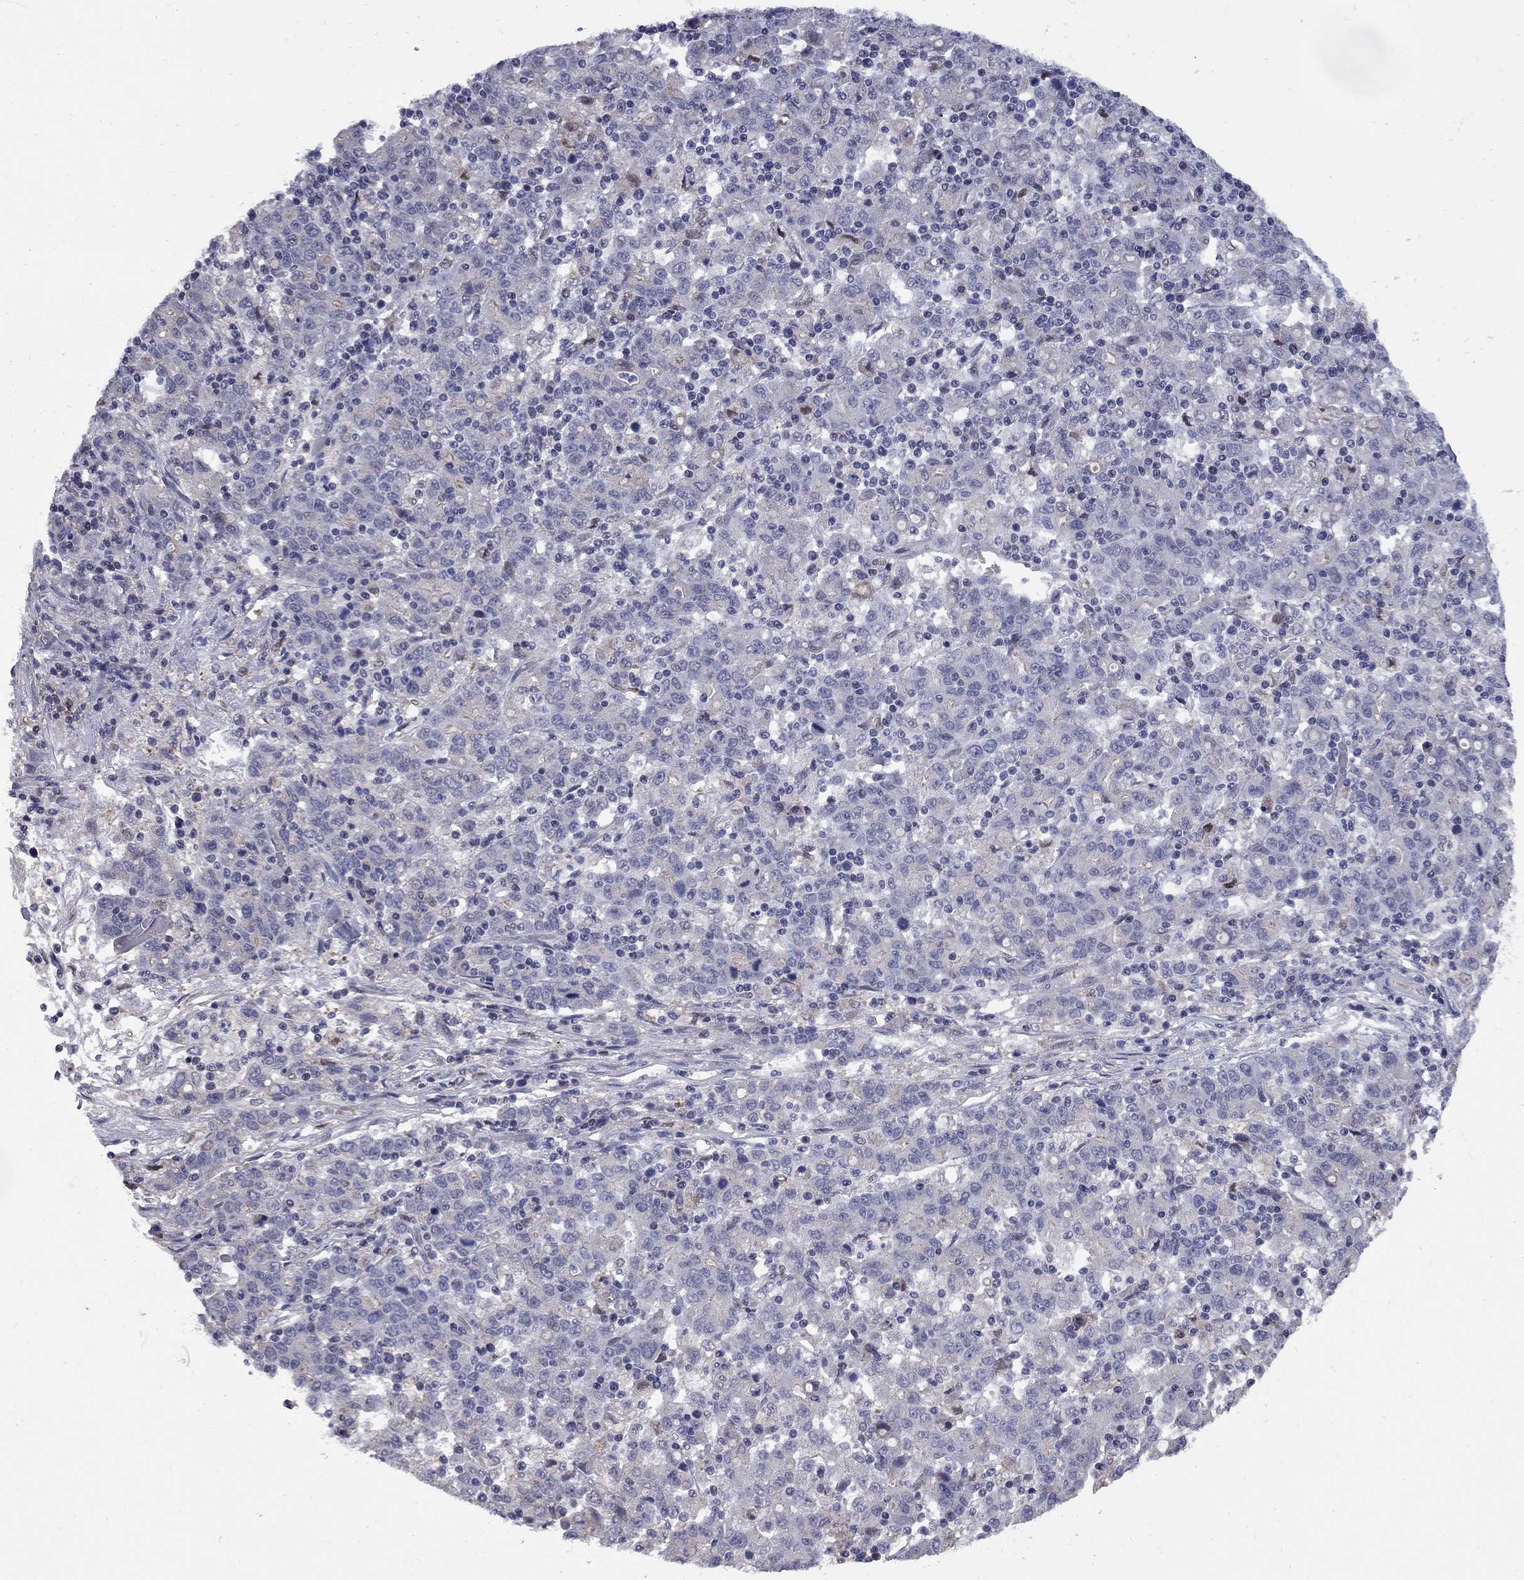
{"staining": {"intensity": "negative", "quantity": "none", "location": "none"}, "tissue": "stomach cancer", "cell_type": "Tumor cells", "image_type": "cancer", "snomed": [{"axis": "morphology", "description": "Adenocarcinoma, NOS"}, {"axis": "topography", "description": "Stomach, upper"}], "caption": "Tumor cells show no significant protein staining in stomach cancer (adenocarcinoma).", "gene": "HTR4", "patient": {"sex": "male", "age": 69}}